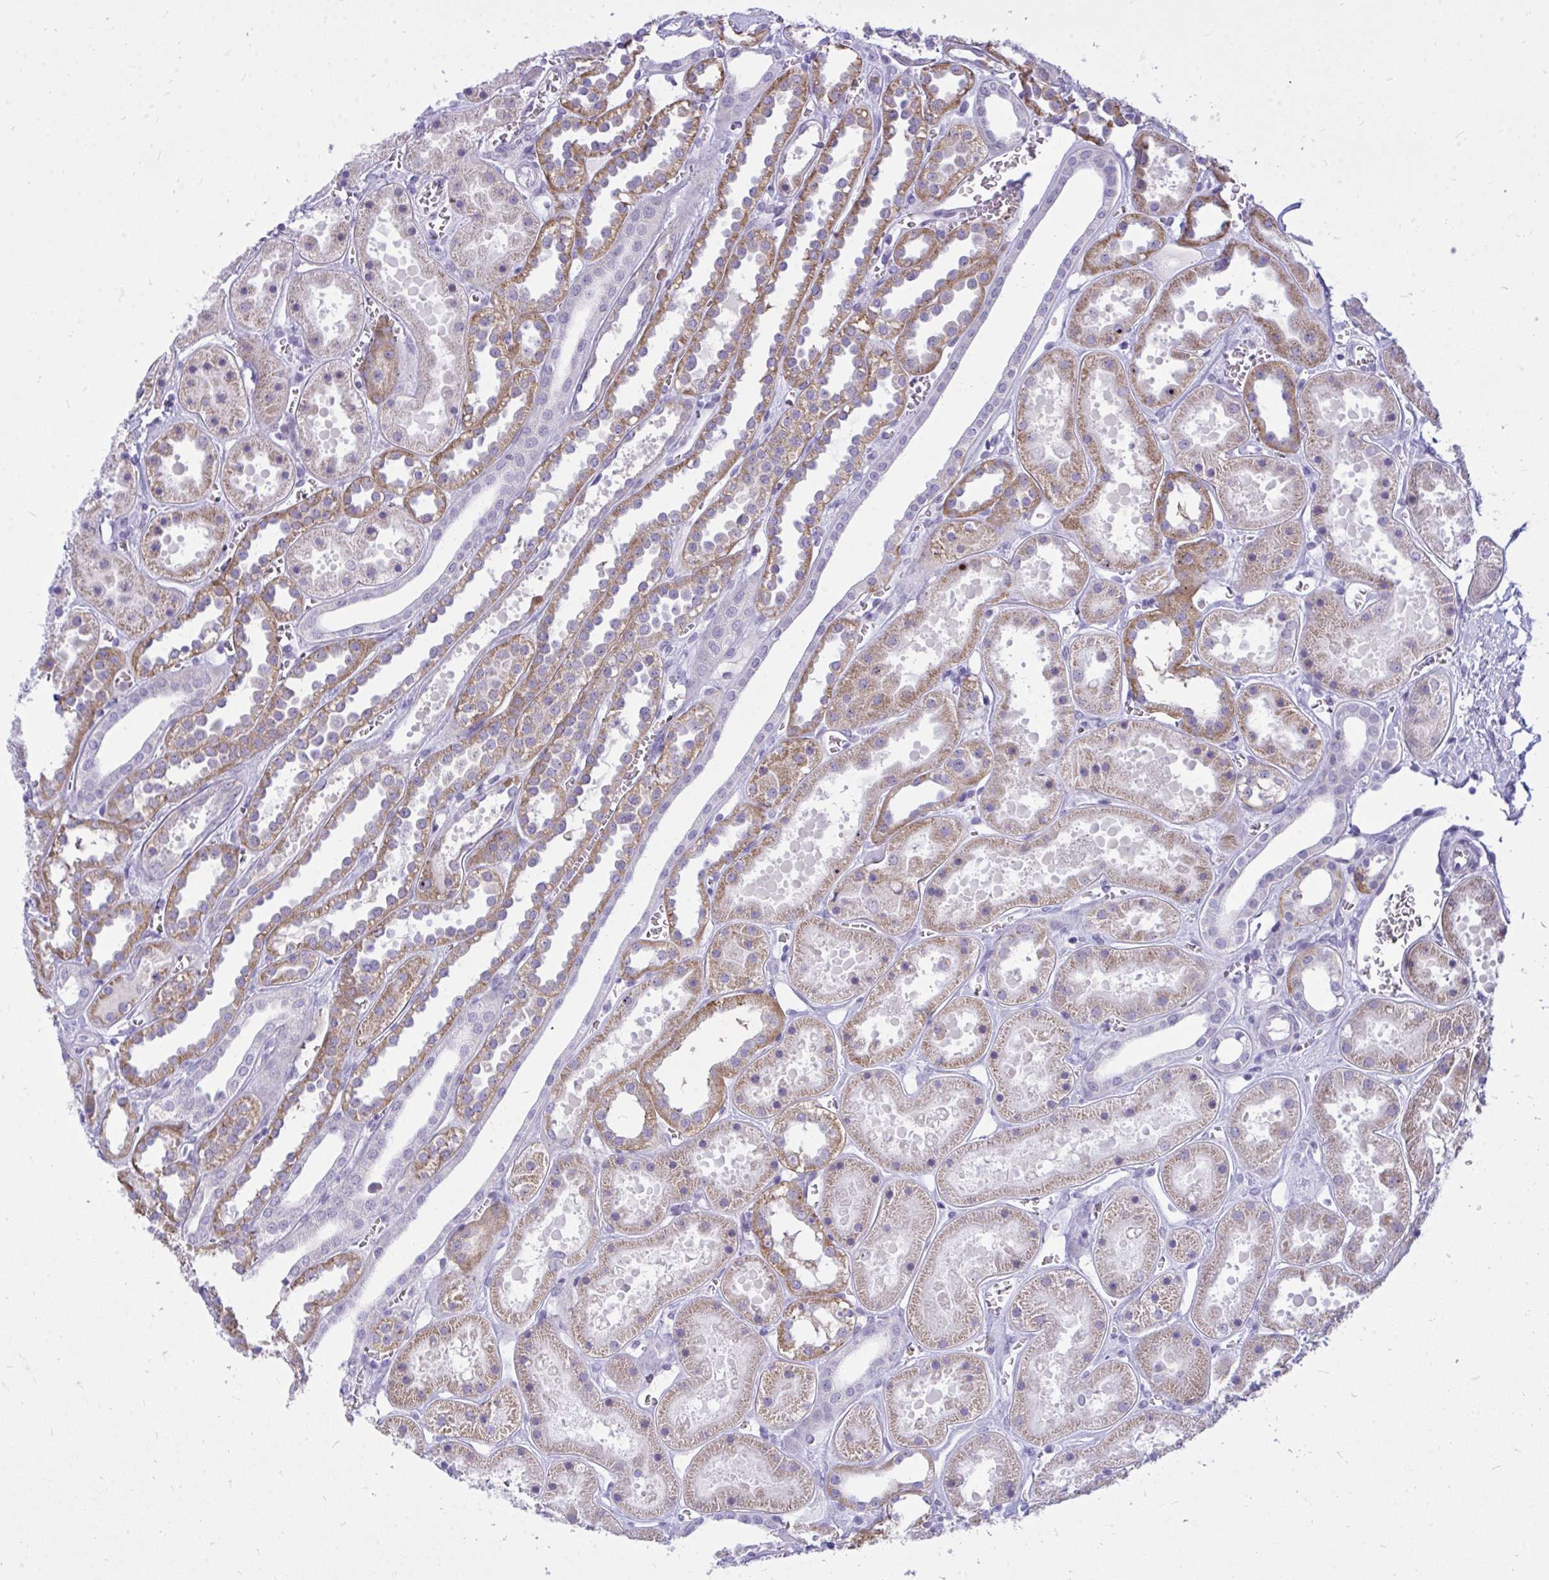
{"staining": {"intensity": "negative", "quantity": "none", "location": "none"}, "tissue": "kidney", "cell_type": "Cells in glomeruli", "image_type": "normal", "snomed": [{"axis": "morphology", "description": "Normal tissue, NOS"}, {"axis": "topography", "description": "Kidney"}], "caption": "The IHC image has no significant positivity in cells in glomeruli of kidney.", "gene": "ZSCAN25", "patient": {"sex": "female", "age": 41}}